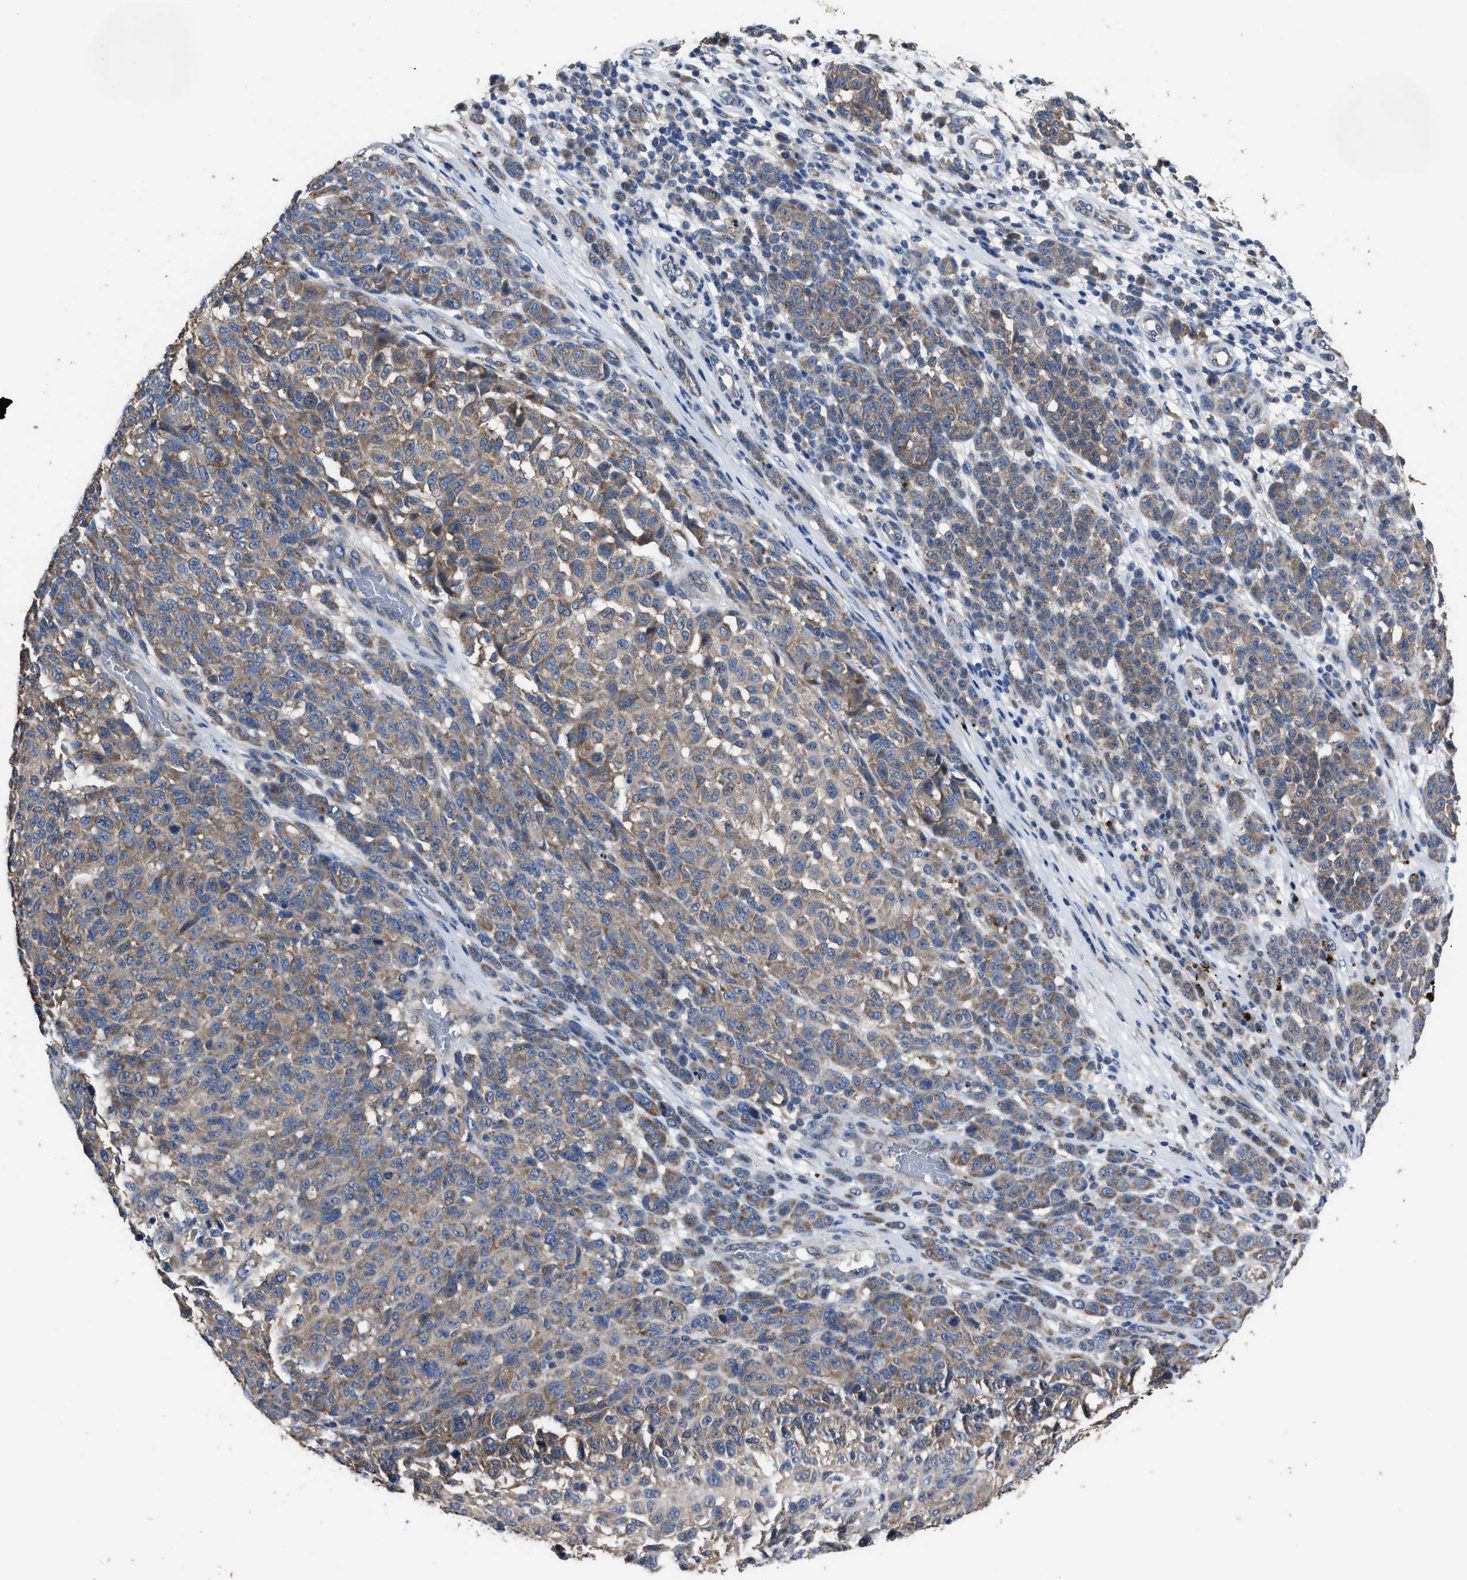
{"staining": {"intensity": "moderate", "quantity": "<25%", "location": "cytoplasmic/membranous"}, "tissue": "melanoma", "cell_type": "Tumor cells", "image_type": "cancer", "snomed": [{"axis": "morphology", "description": "Malignant melanoma, NOS"}, {"axis": "topography", "description": "Skin"}], "caption": "Immunohistochemistry of human melanoma demonstrates low levels of moderate cytoplasmic/membranous staining in about <25% of tumor cells. (DAB IHC with brightfield microscopy, high magnification).", "gene": "UPF1", "patient": {"sex": "male", "age": 59}}